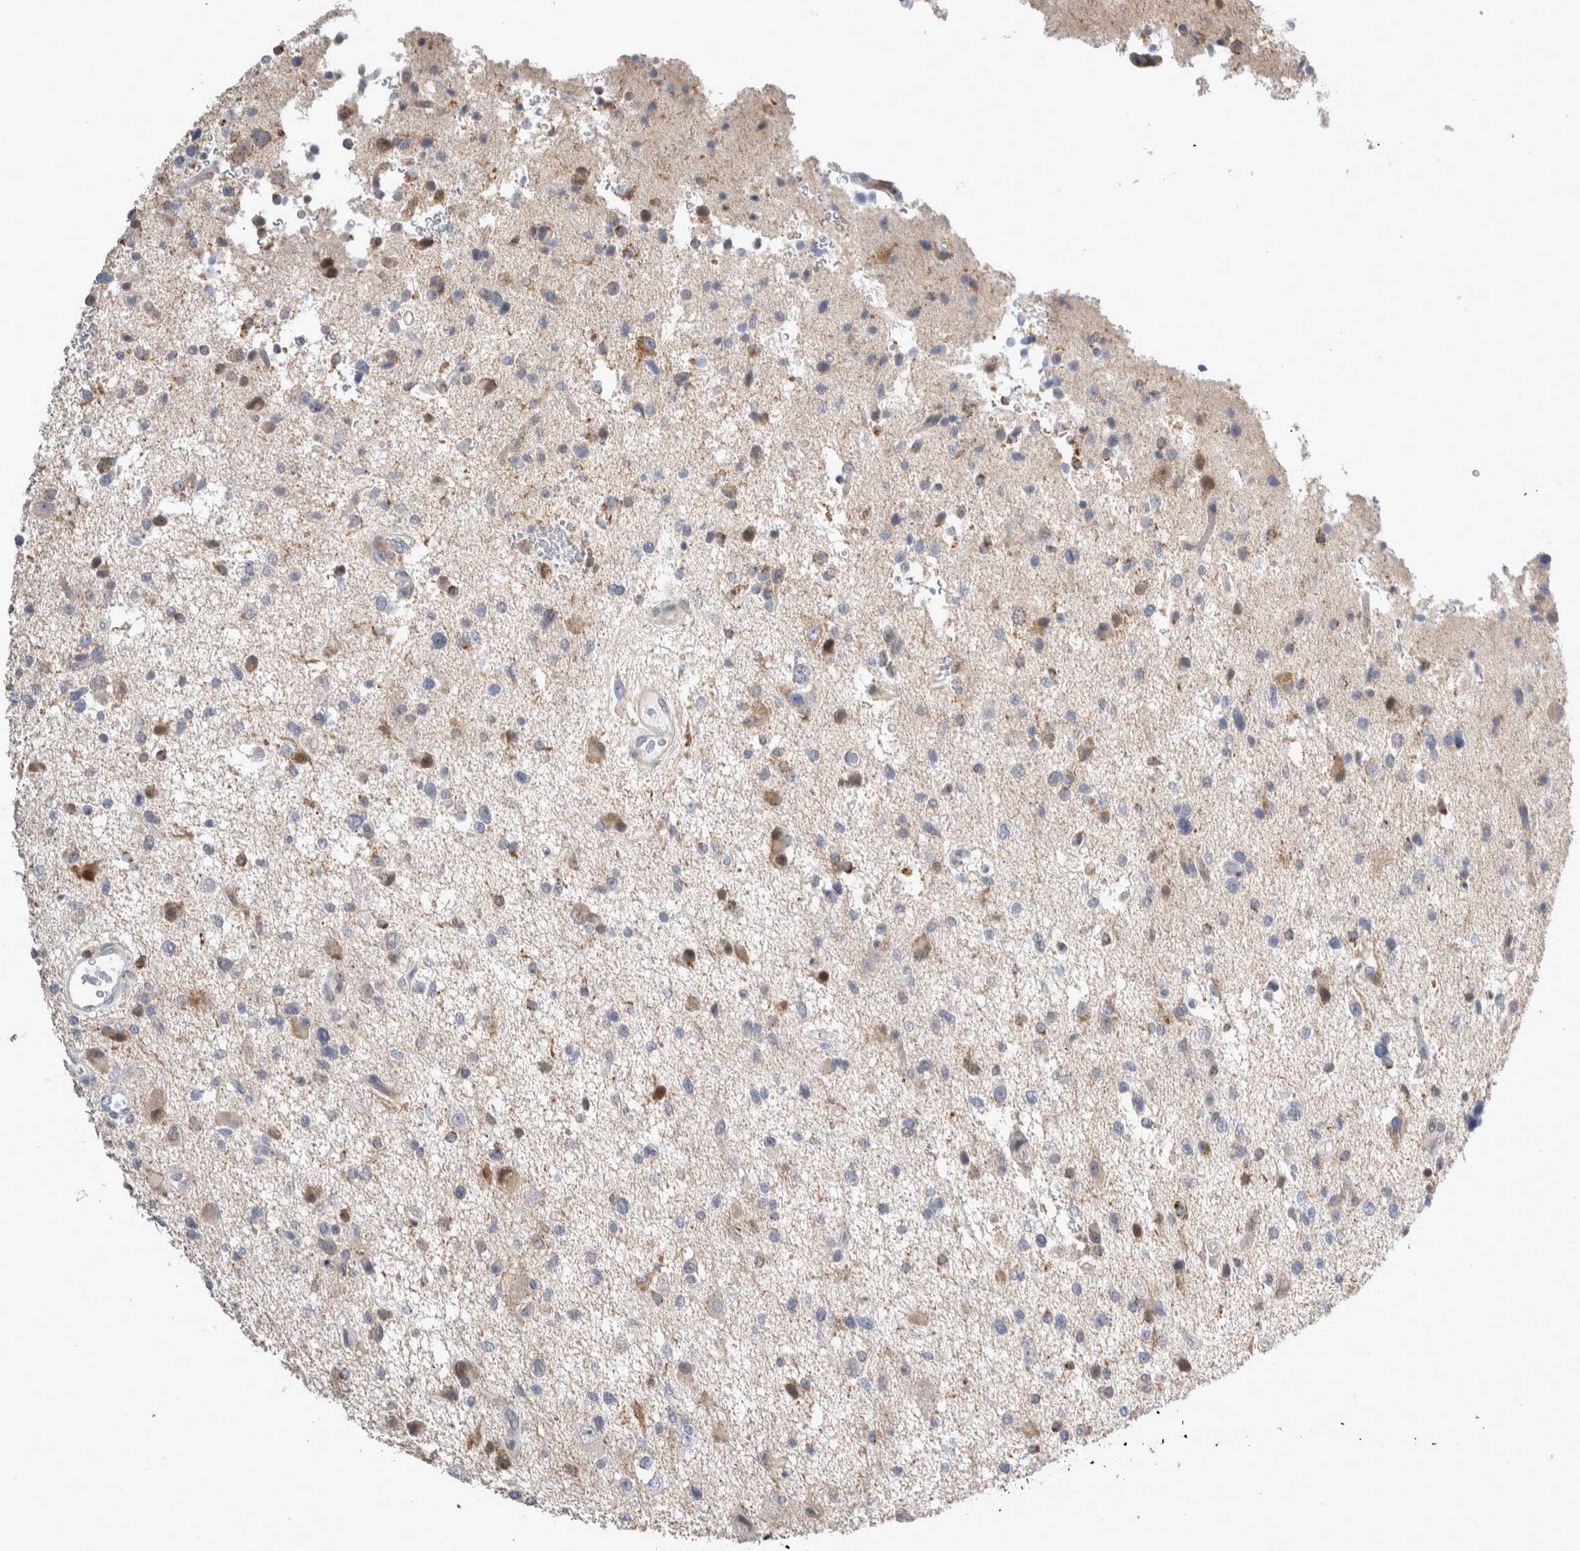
{"staining": {"intensity": "weak", "quantity": "<25%", "location": "cytoplasmic/membranous"}, "tissue": "glioma", "cell_type": "Tumor cells", "image_type": "cancer", "snomed": [{"axis": "morphology", "description": "Glioma, malignant, High grade"}, {"axis": "topography", "description": "Brain"}], "caption": "Tumor cells are negative for protein expression in human high-grade glioma (malignant). Nuclei are stained in blue.", "gene": "AGMAT", "patient": {"sex": "male", "age": 33}}